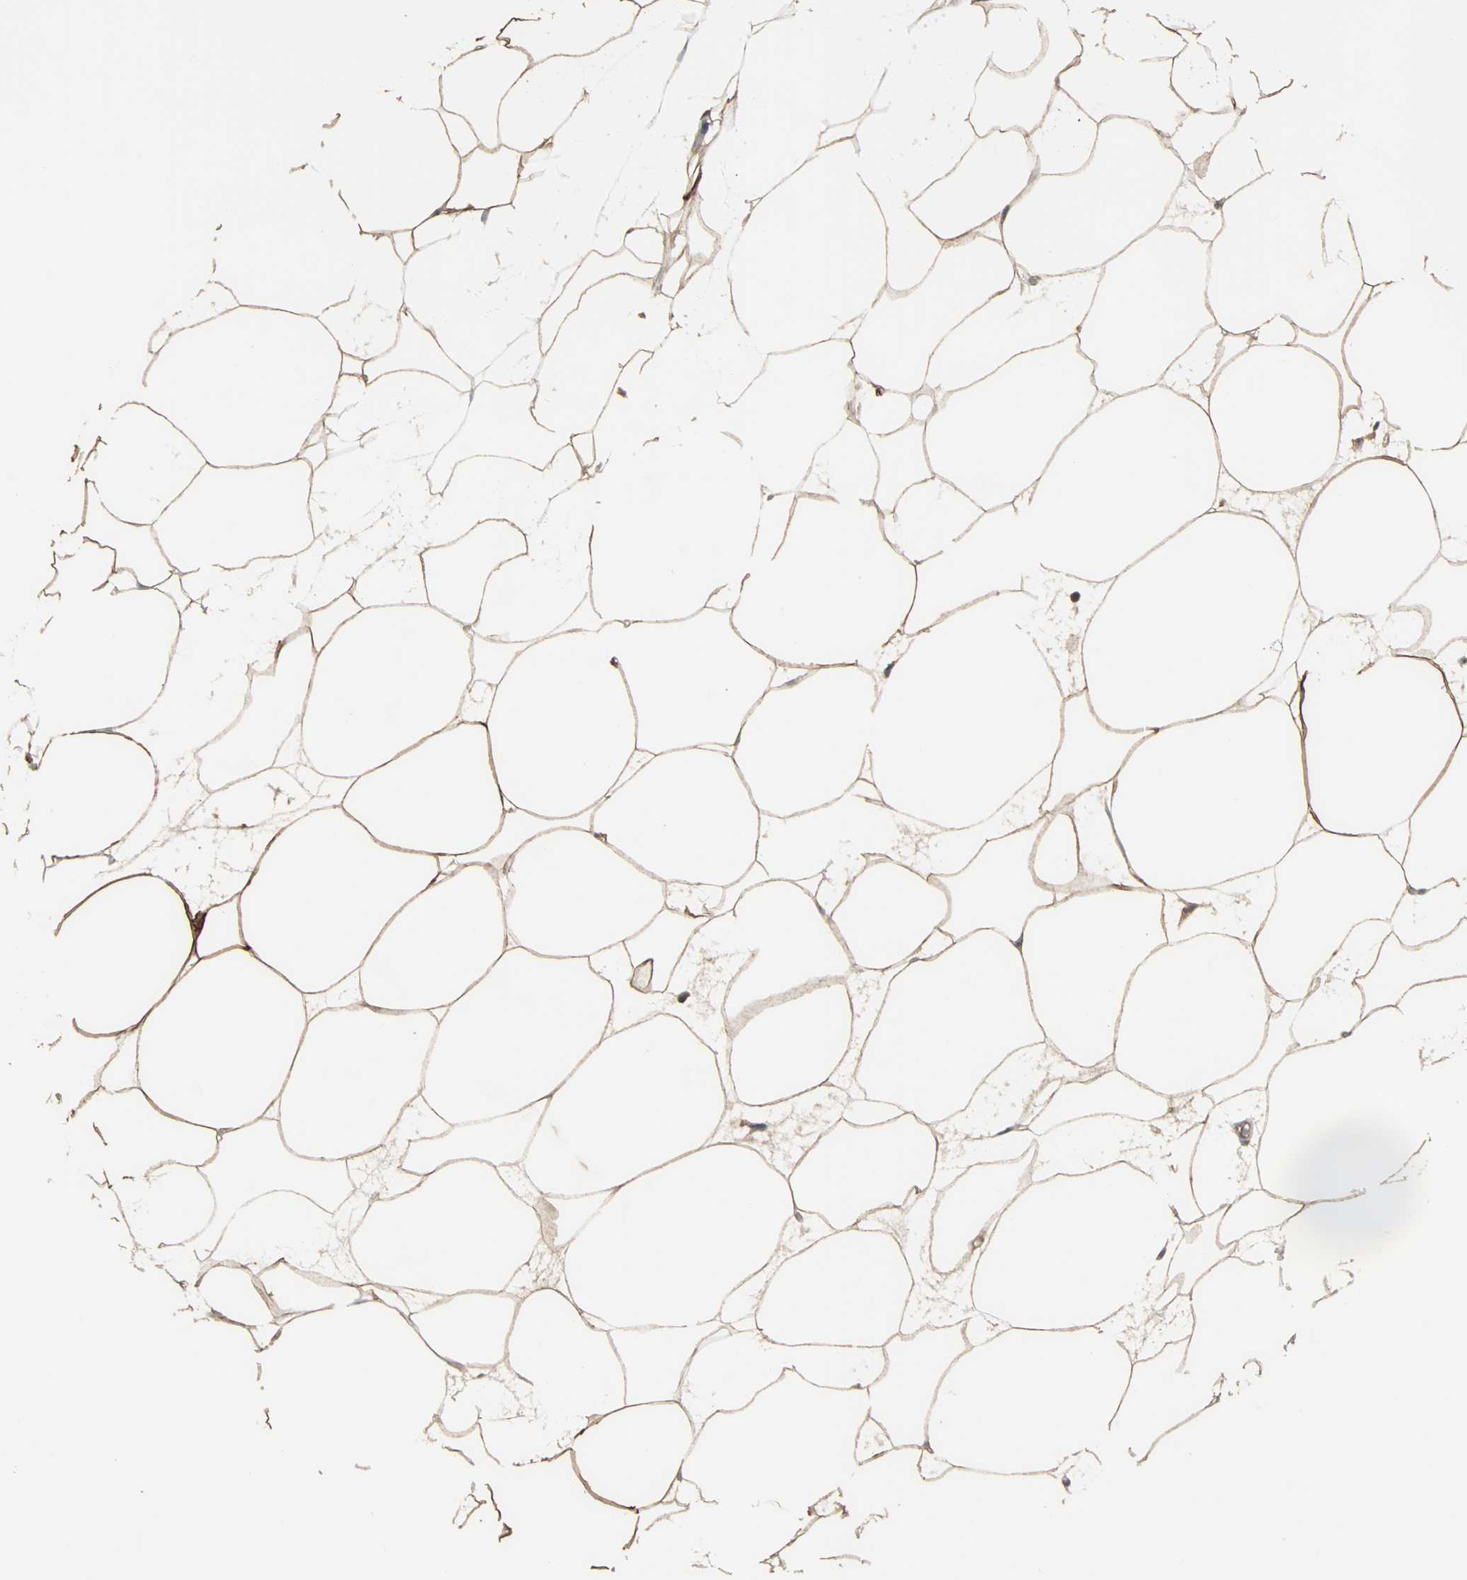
{"staining": {"intensity": "strong", "quantity": ">75%", "location": "cytoplasmic/membranous"}, "tissue": "adipose tissue", "cell_type": "Adipocytes", "image_type": "normal", "snomed": [{"axis": "morphology", "description": "Normal tissue, NOS"}, {"axis": "morphology", "description": "Duct carcinoma"}, {"axis": "topography", "description": "Breast"}, {"axis": "topography", "description": "Adipose tissue"}], "caption": "Immunohistochemistry (DAB (3,3'-diaminobenzidine)) staining of normal human adipose tissue demonstrates strong cytoplasmic/membranous protein expression in approximately >75% of adipocytes. The staining is performed using DAB (3,3'-diaminobenzidine) brown chromogen to label protein expression. The nuclei are counter-stained blue using hematoxylin.", "gene": "MAP3K21", "patient": {"sex": "female", "age": 37}}